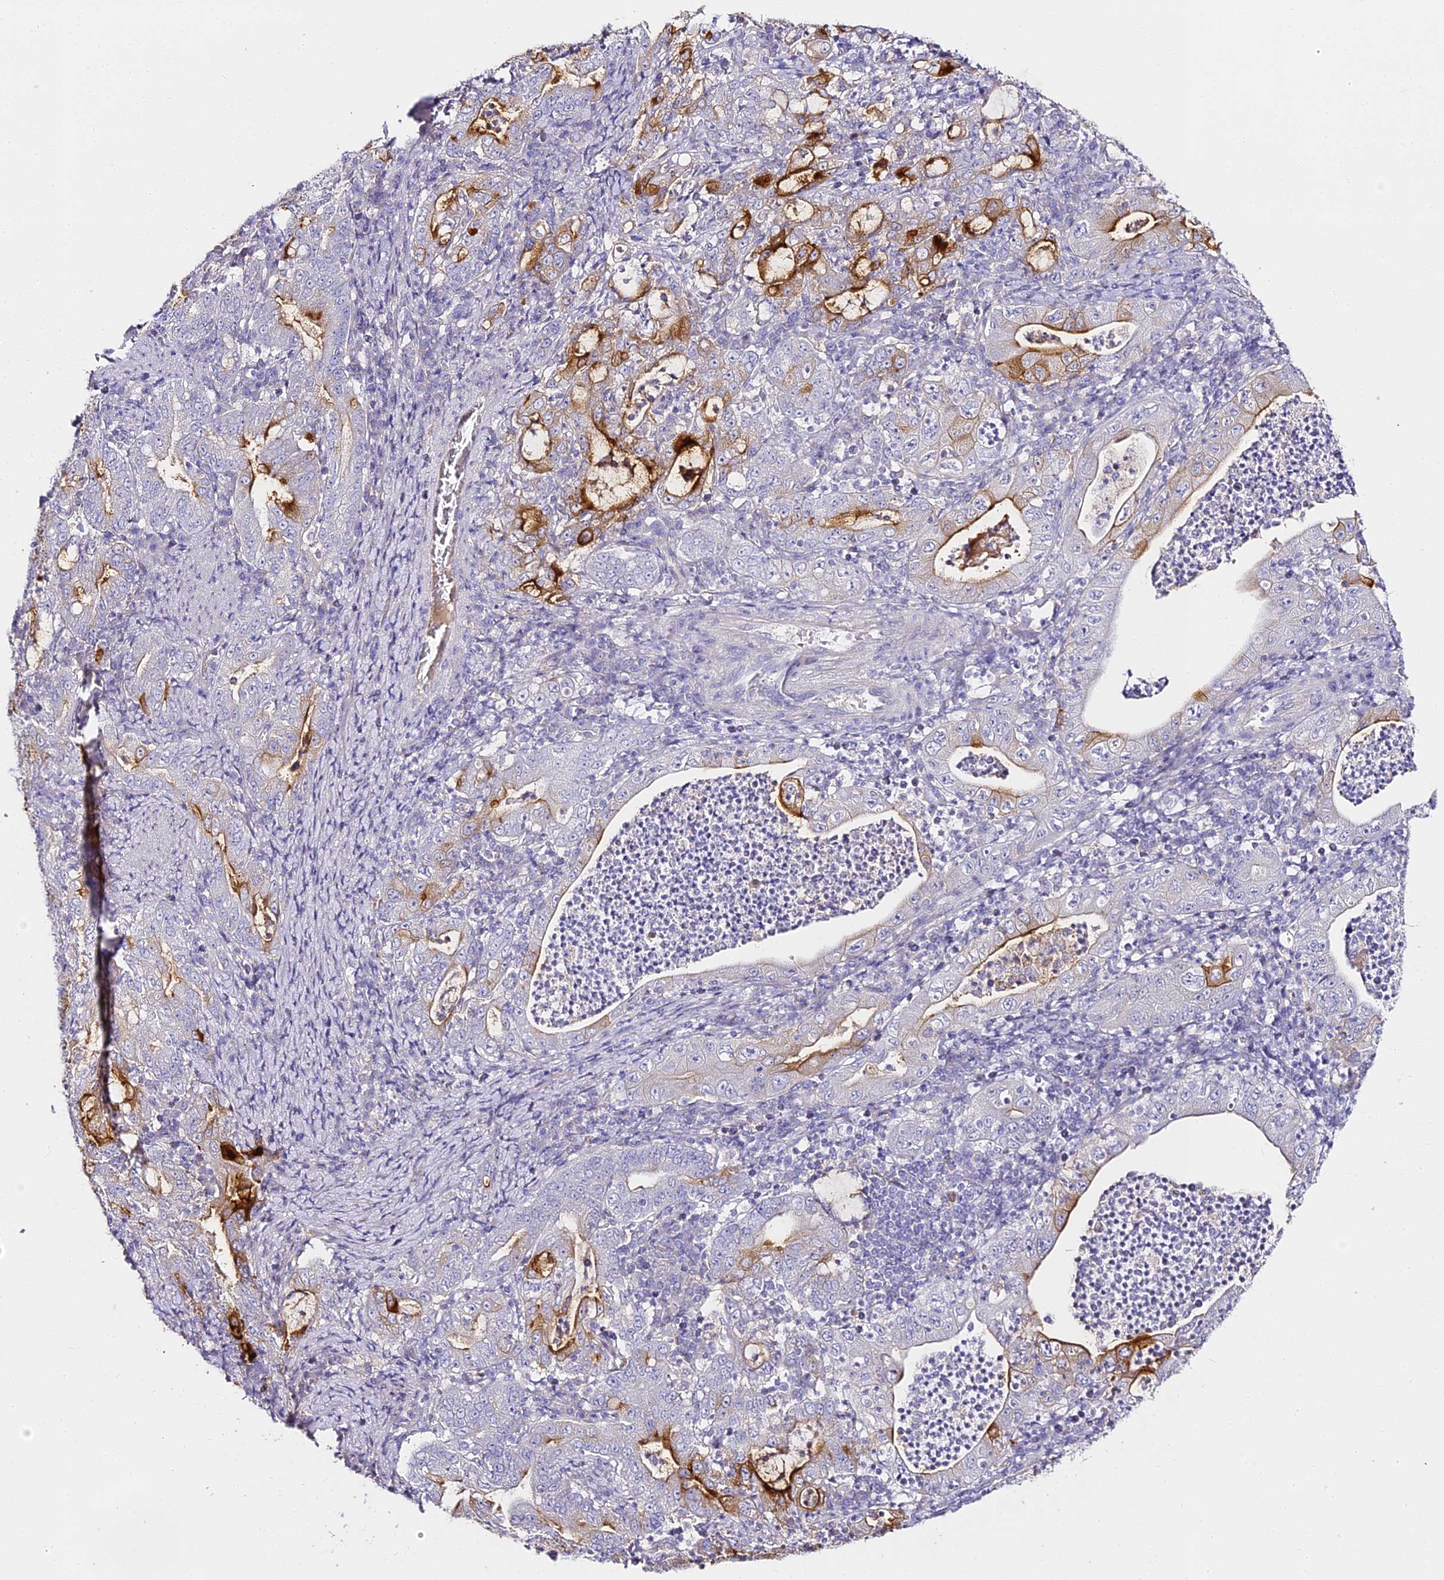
{"staining": {"intensity": "strong", "quantity": "<25%", "location": "cytoplasmic/membranous"}, "tissue": "stomach cancer", "cell_type": "Tumor cells", "image_type": "cancer", "snomed": [{"axis": "morphology", "description": "Normal tissue, NOS"}, {"axis": "morphology", "description": "Adenocarcinoma, NOS"}, {"axis": "topography", "description": "Esophagus"}, {"axis": "topography", "description": "Stomach, upper"}, {"axis": "topography", "description": "Peripheral nerve tissue"}], "caption": "Stomach cancer stained with a brown dye shows strong cytoplasmic/membranous positive staining in approximately <25% of tumor cells.", "gene": "ALPG", "patient": {"sex": "male", "age": 62}}